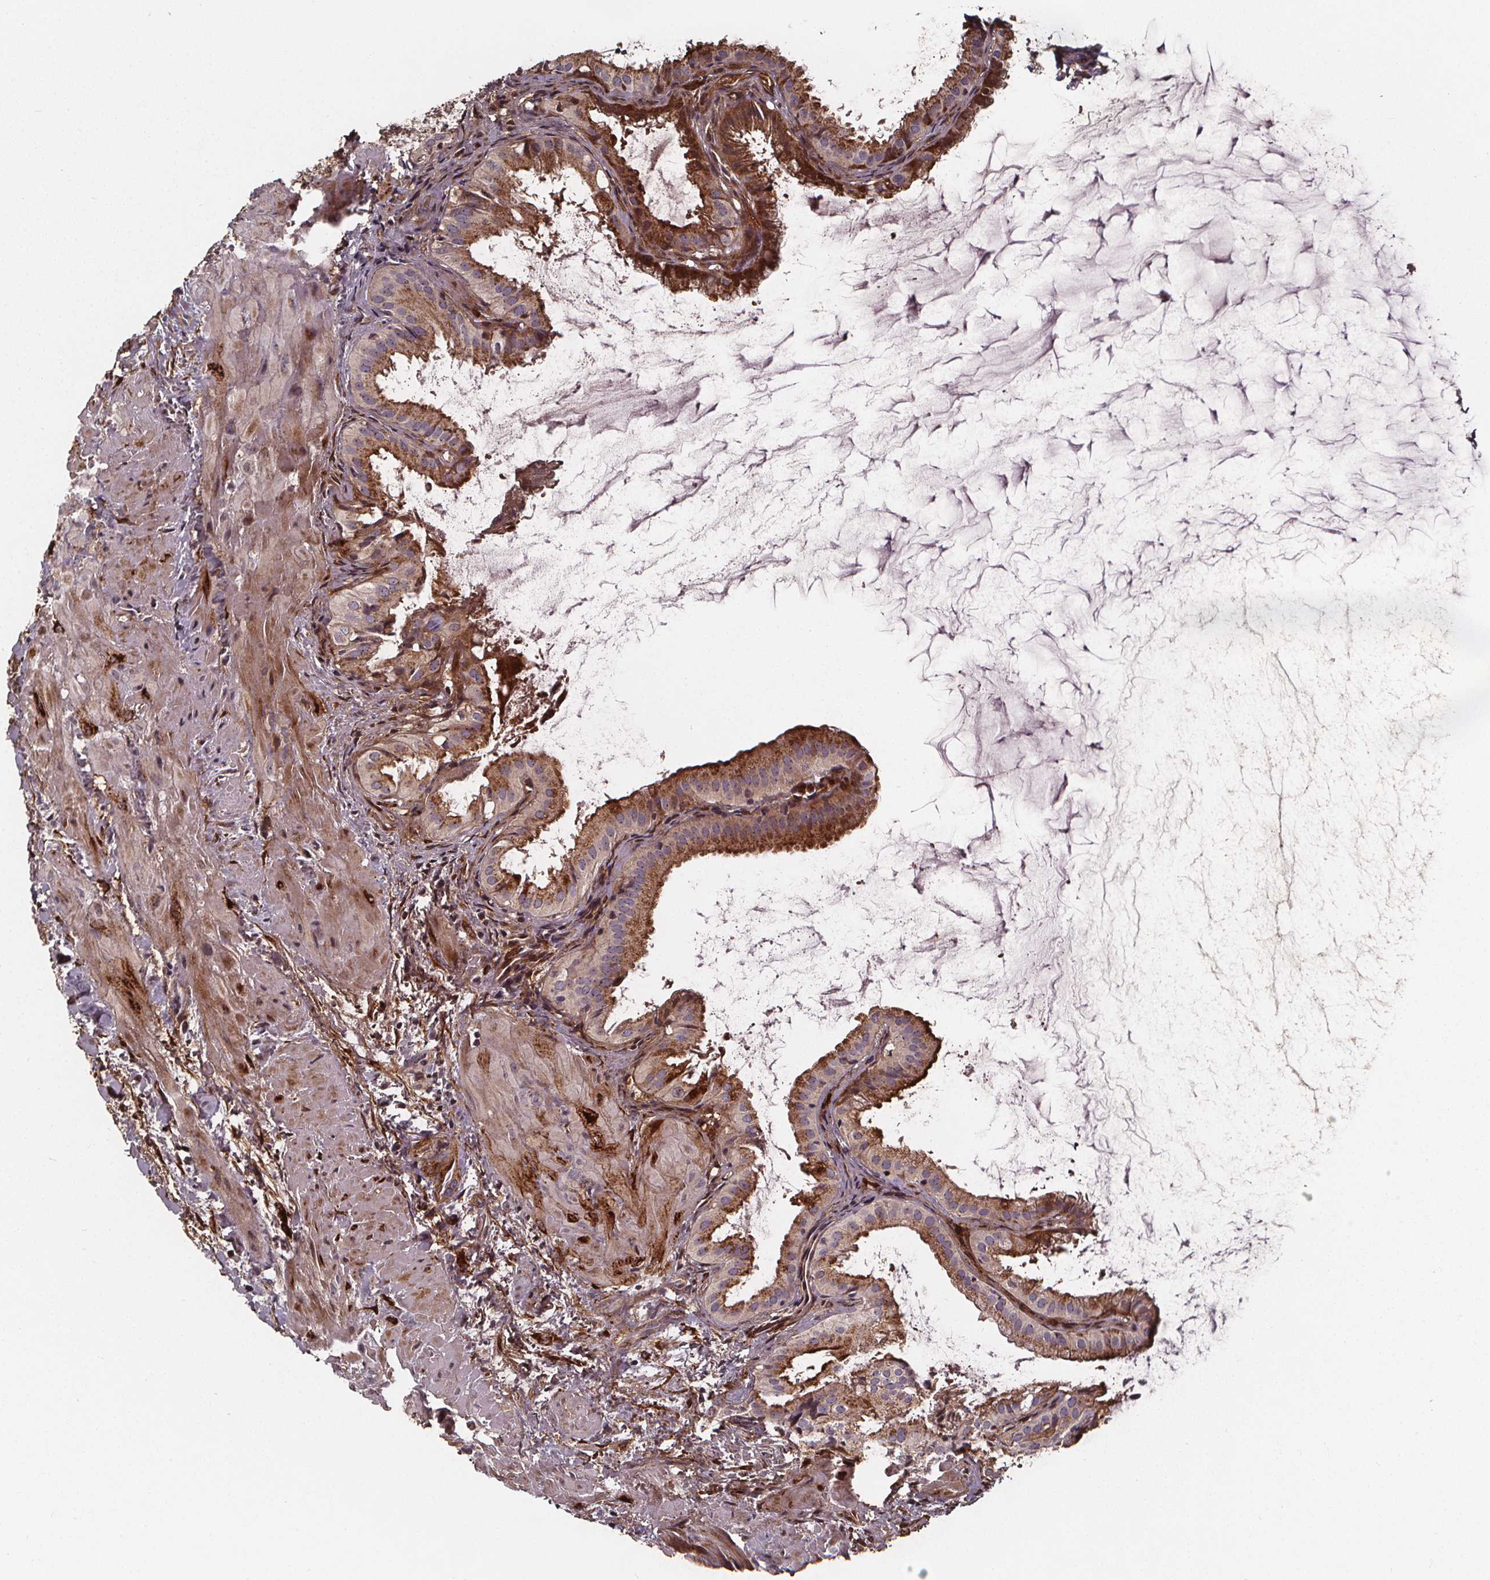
{"staining": {"intensity": "moderate", "quantity": ">75%", "location": "cytoplasmic/membranous"}, "tissue": "gallbladder", "cell_type": "Glandular cells", "image_type": "normal", "snomed": [{"axis": "morphology", "description": "Normal tissue, NOS"}, {"axis": "topography", "description": "Gallbladder"}], "caption": "Immunohistochemical staining of benign human gallbladder reveals medium levels of moderate cytoplasmic/membranous expression in about >75% of glandular cells. Nuclei are stained in blue.", "gene": "AEBP1", "patient": {"sex": "male", "age": 70}}